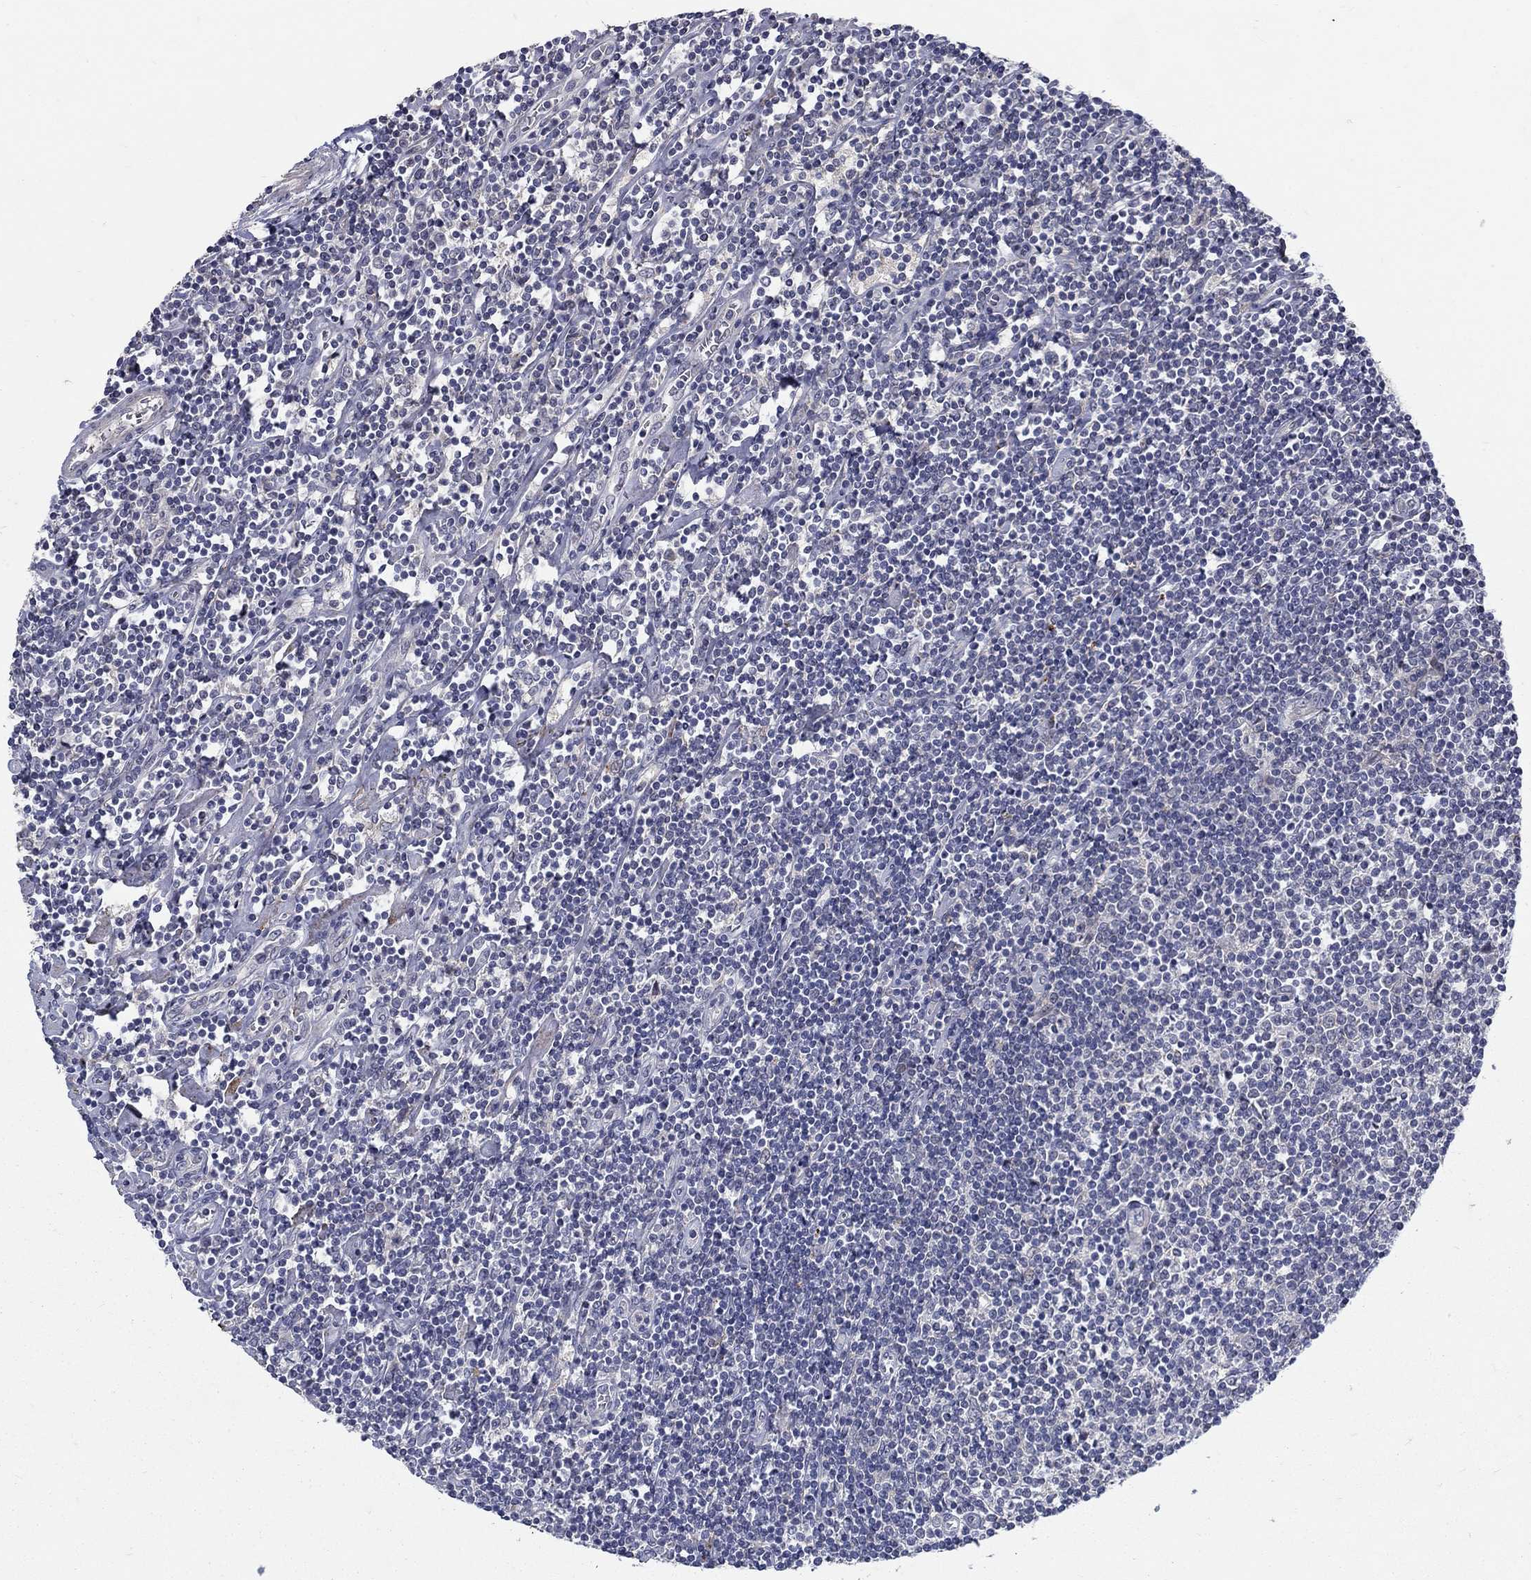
{"staining": {"intensity": "negative", "quantity": "none", "location": "none"}, "tissue": "lymphoma", "cell_type": "Tumor cells", "image_type": "cancer", "snomed": [{"axis": "morphology", "description": "Hodgkin's disease, NOS"}, {"axis": "topography", "description": "Lymph node"}], "caption": "Immunohistochemical staining of Hodgkin's disease reveals no significant positivity in tumor cells.", "gene": "FAM3B", "patient": {"sex": "male", "age": 40}}